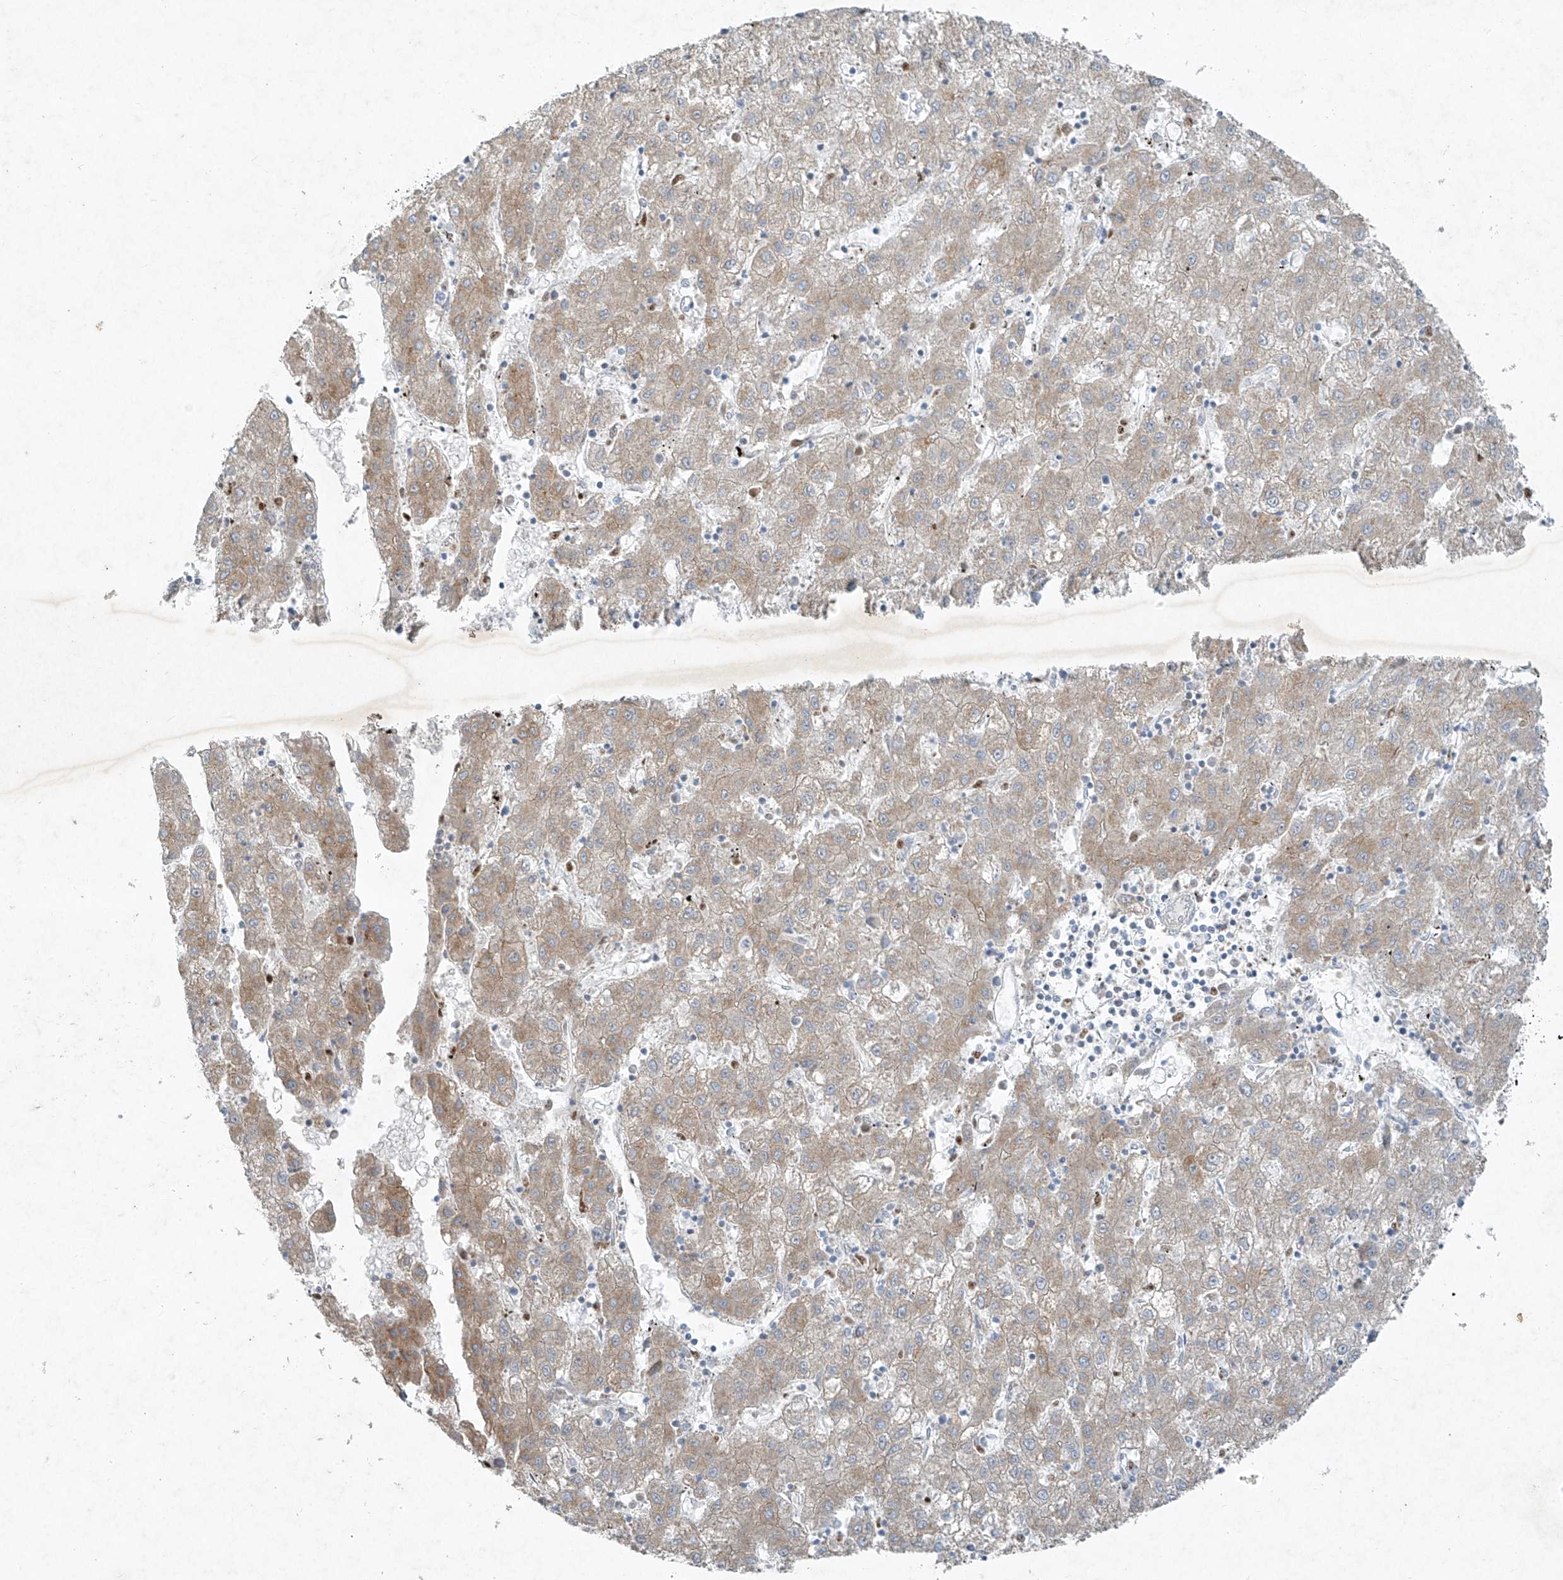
{"staining": {"intensity": "weak", "quantity": ">75%", "location": "cytoplasmic/membranous"}, "tissue": "liver cancer", "cell_type": "Tumor cells", "image_type": "cancer", "snomed": [{"axis": "morphology", "description": "Carcinoma, Hepatocellular, NOS"}, {"axis": "topography", "description": "Liver"}], "caption": "Immunohistochemical staining of human liver cancer displays low levels of weak cytoplasmic/membranous protein staining in approximately >75% of tumor cells. The staining was performed using DAB (3,3'-diaminobenzidine) to visualize the protein expression in brown, while the nuclei were stained in blue with hematoxylin (Magnification: 20x).", "gene": "TUBE1", "patient": {"sex": "male", "age": 72}}